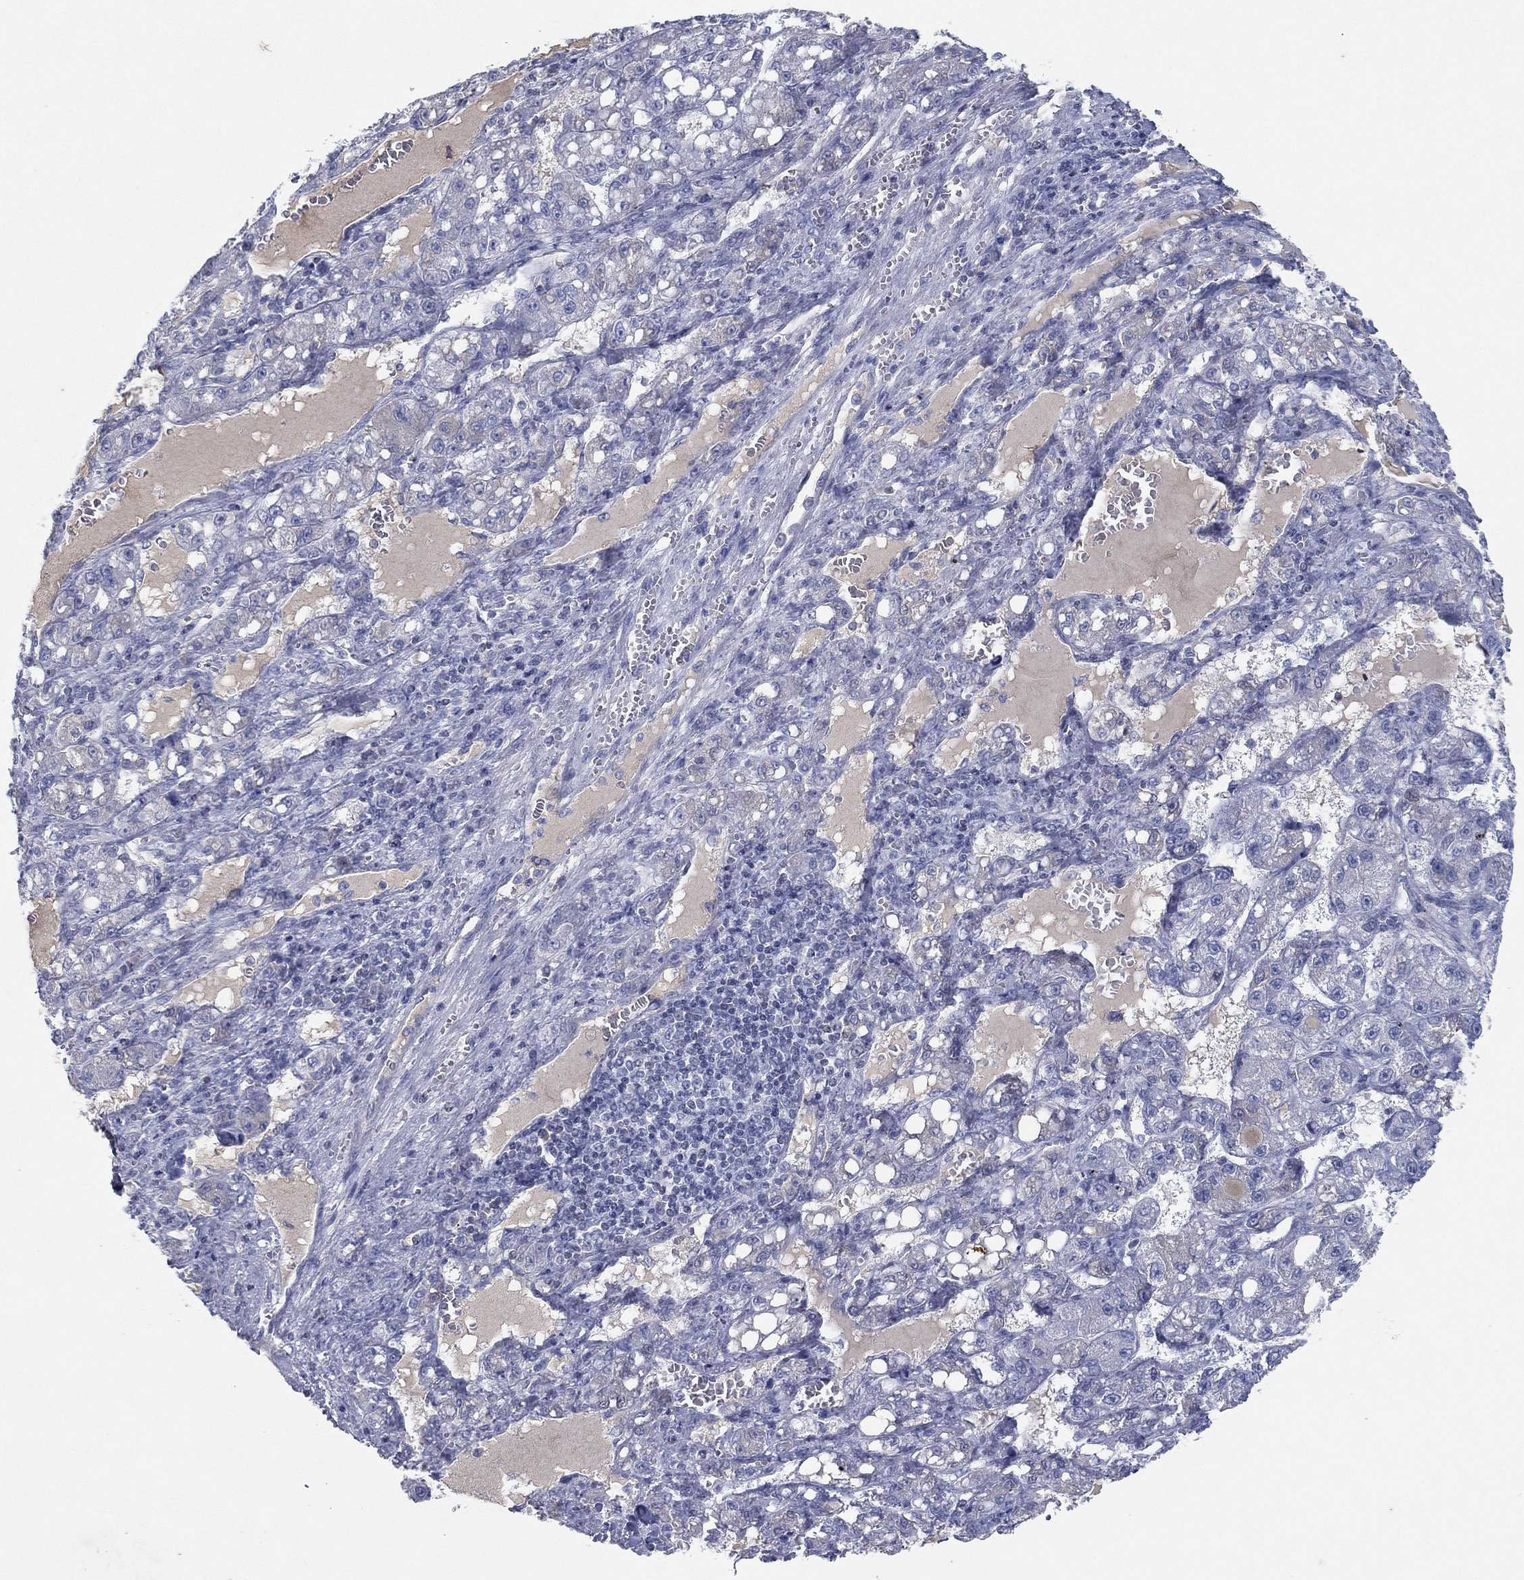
{"staining": {"intensity": "negative", "quantity": "none", "location": "none"}, "tissue": "liver cancer", "cell_type": "Tumor cells", "image_type": "cancer", "snomed": [{"axis": "morphology", "description": "Carcinoma, Hepatocellular, NOS"}, {"axis": "topography", "description": "Liver"}], "caption": "This image is of liver cancer stained with IHC to label a protein in brown with the nuclei are counter-stained blue. There is no positivity in tumor cells.", "gene": "CPT1B", "patient": {"sex": "female", "age": 65}}